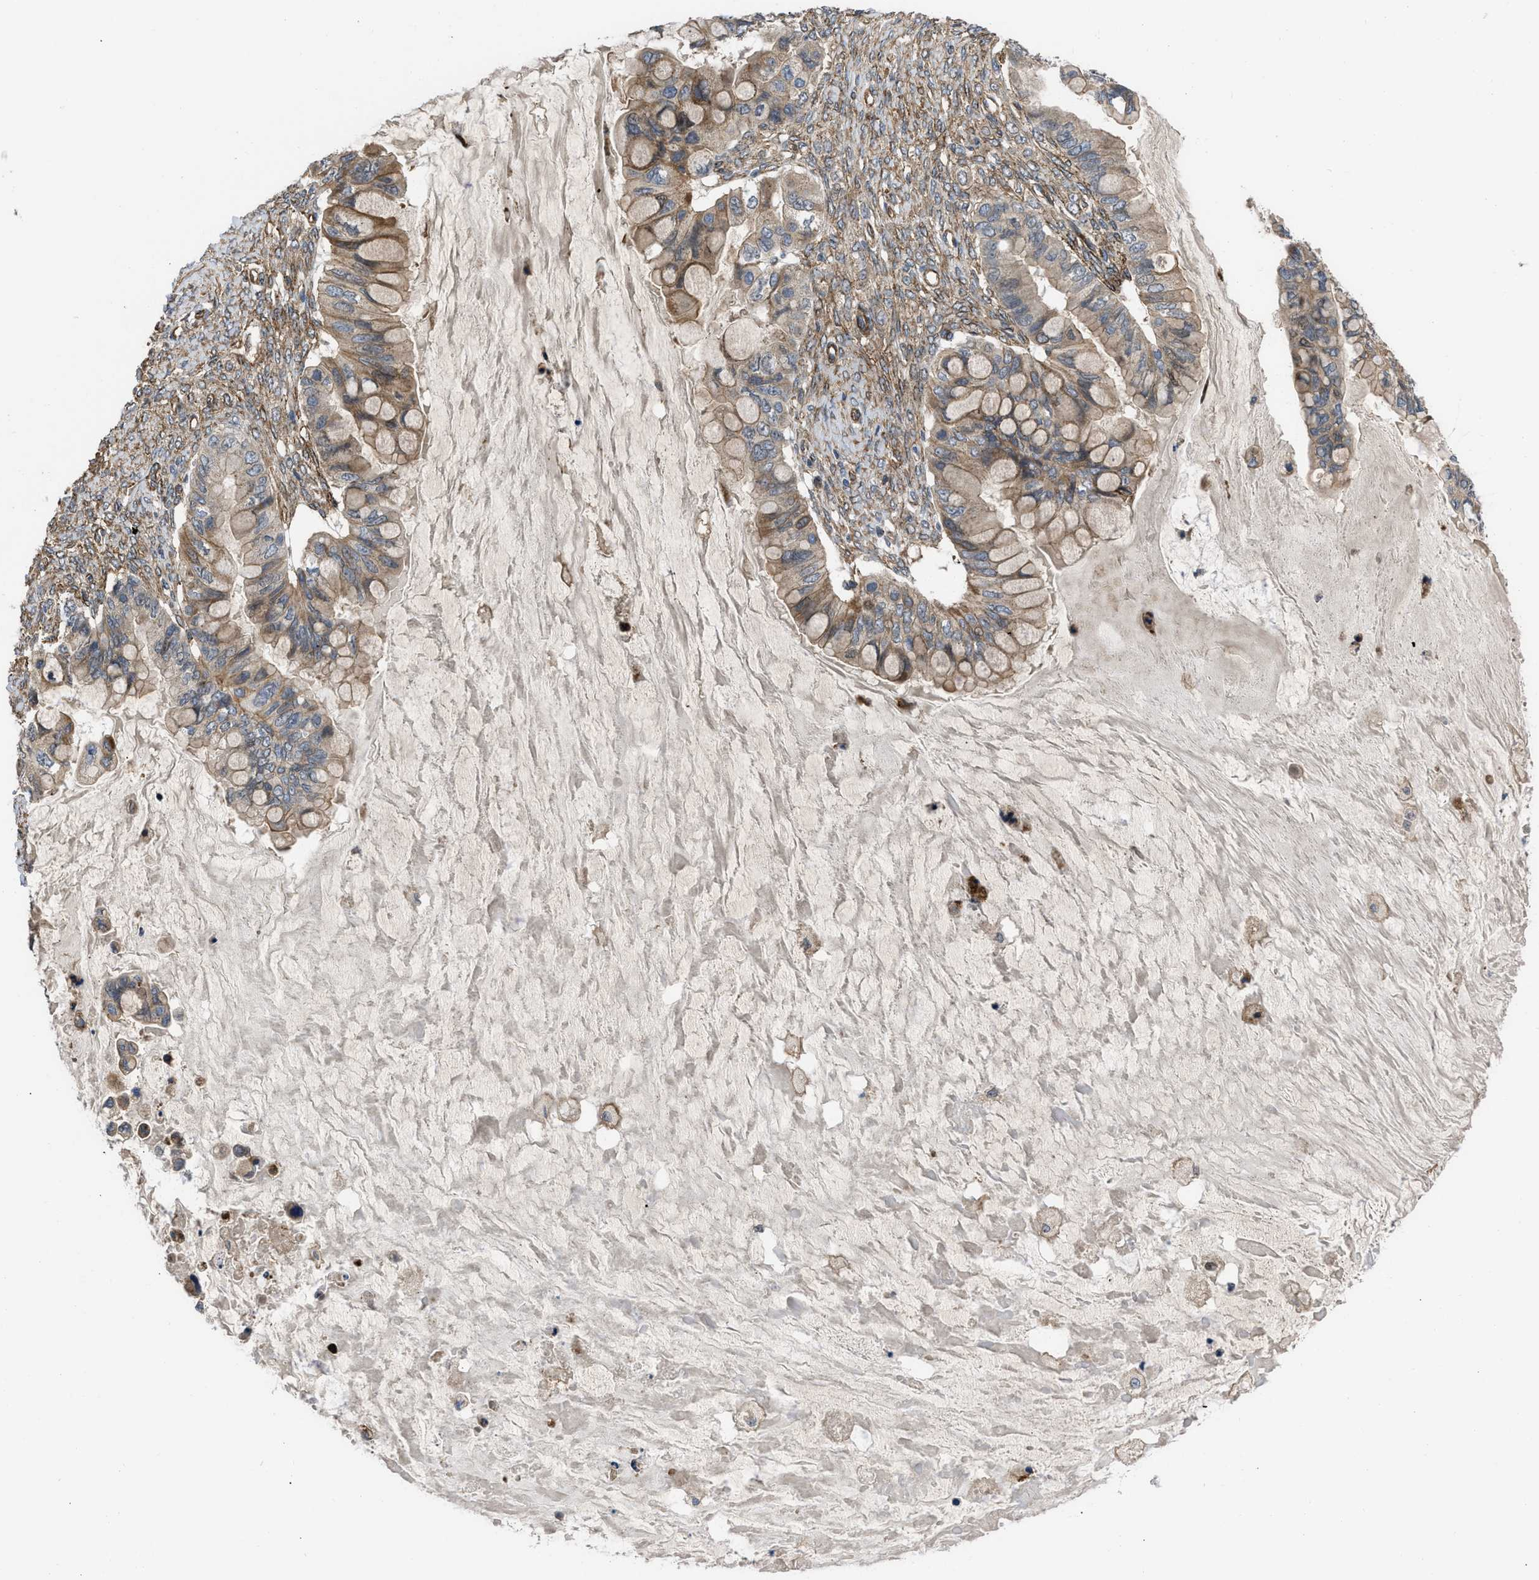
{"staining": {"intensity": "moderate", "quantity": ">75%", "location": "cytoplasmic/membranous"}, "tissue": "ovarian cancer", "cell_type": "Tumor cells", "image_type": "cancer", "snomed": [{"axis": "morphology", "description": "Cystadenocarcinoma, mucinous, NOS"}, {"axis": "topography", "description": "Ovary"}], "caption": "This photomicrograph exhibits ovarian cancer (mucinous cystadenocarcinoma) stained with immunohistochemistry (IHC) to label a protein in brown. The cytoplasmic/membranous of tumor cells show moderate positivity for the protein. Nuclei are counter-stained blue.", "gene": "GPATCH2L", "patient": {"sex": "female", "age": 80}}